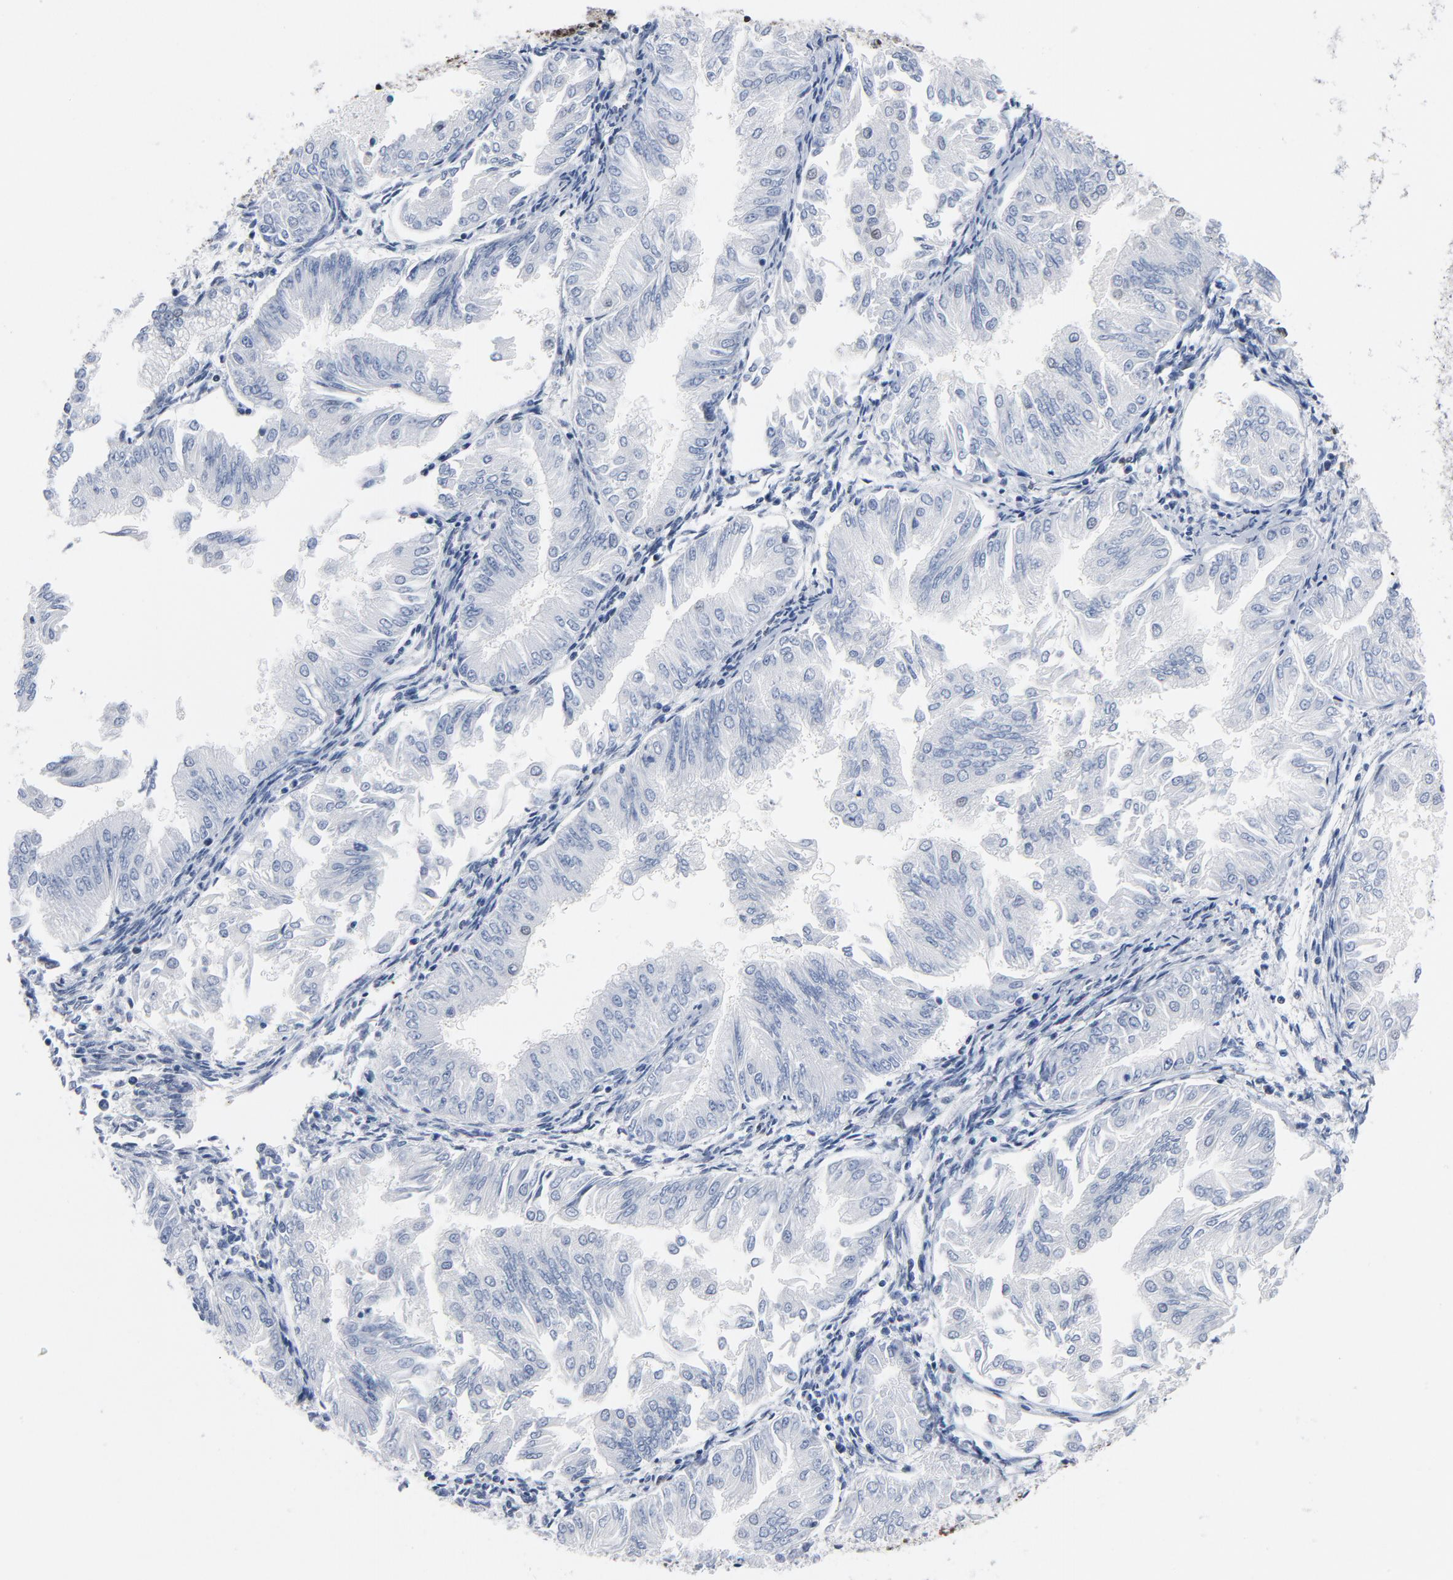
{"staining": {"intensity": "moderate", "quantity": "<25%", "location": "nuclear"}, "tissue": "endometrial cancer", "cell_type": "Tumor cells", "image_type": "cancer", "snomed": [{"axis": "morphology", "description": "Adenocarcinoma, NOS"}, {"axis": "topography", "description": "Endometrium"}], "caption": "There is low levels of moderate nuclear positivity in tumor cells of endometrial cancer, as demonstrated by immunohistochemical staining (brown color).", "gene": "CSTF2", "patient": {"sex": "female", "age": 53}}